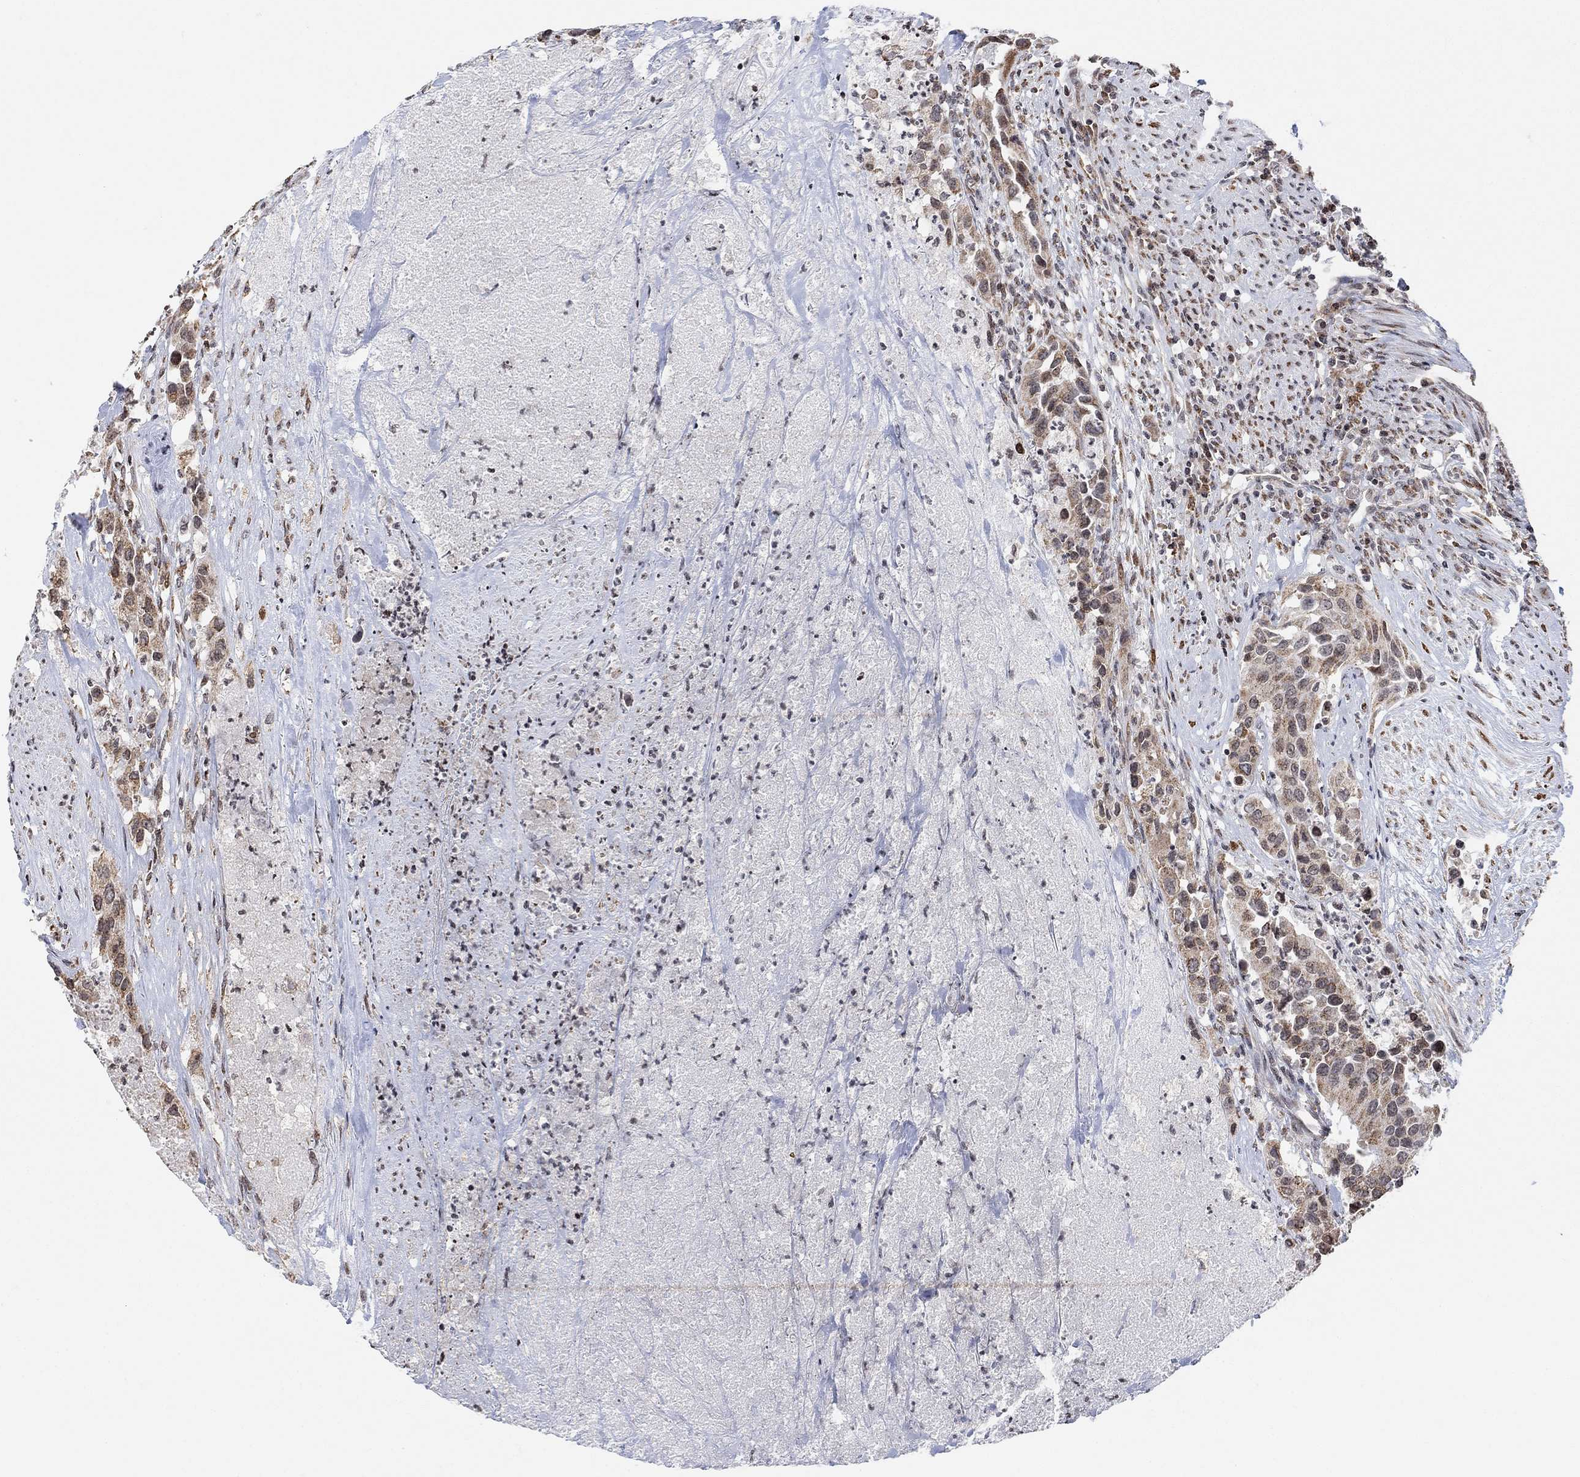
{"staining": {"intensity": "weak", "quantity": "25%-75%", "location": "cytoplasmic/membranous,nuclear"}, "tissue": "urothelial cancer", "cell_type": "Tumor cells", "image_type": "cancer", "snomed": [{"axis": "morphology", "description": "Urothelial carcinoma, High grade"}, {"axis": "topography", "description": "Urinary bladder"}], "caption": "This is a micrograph of IHC staining of high-grade urothelial carcinoma, which shows weak expression in the cytoplasmic/membranous and nuclear of tumor cells.", "gene": "ABHD14A", "patient": {"sex": "female", "age": 73}}